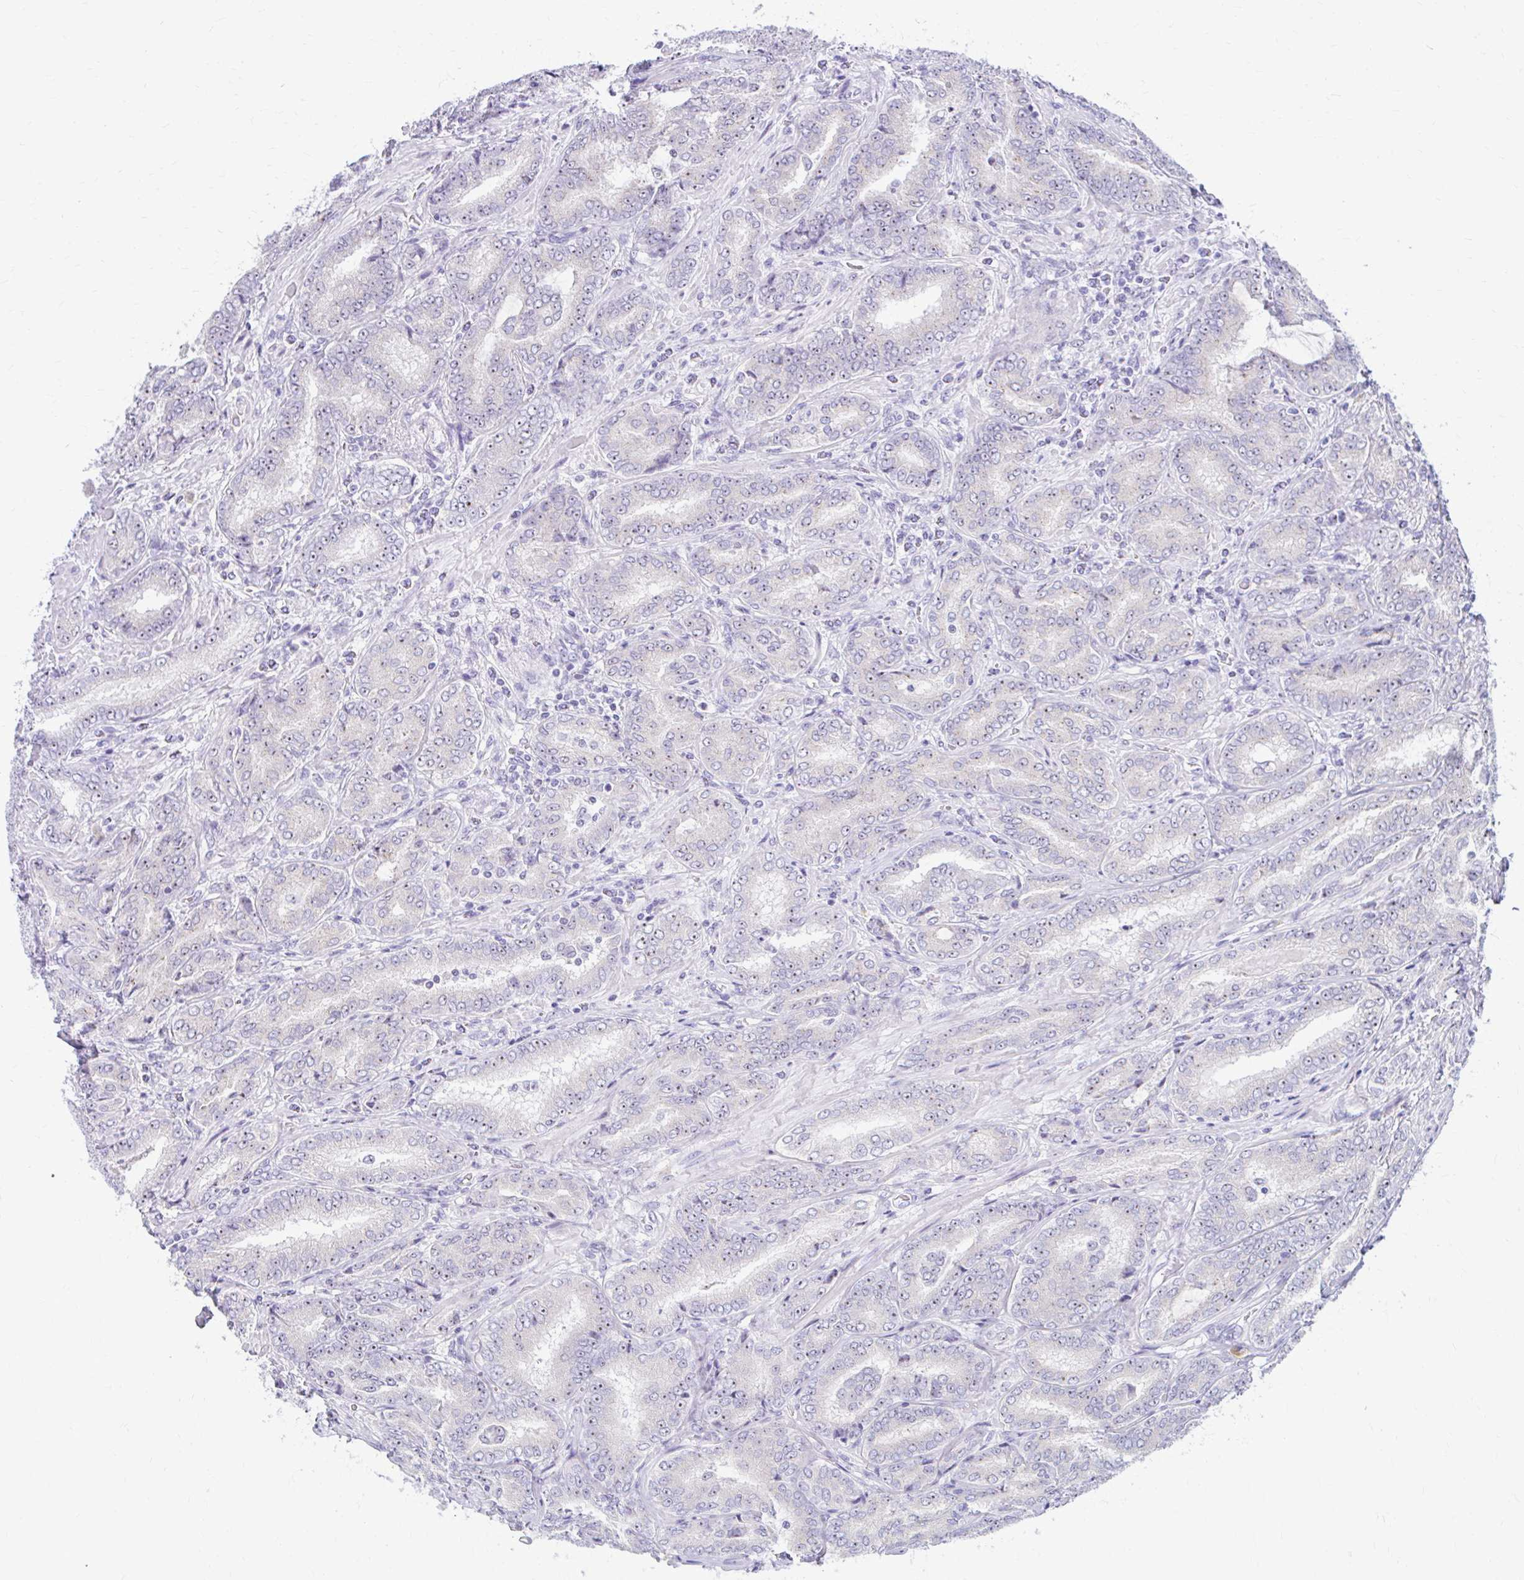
{"staining": {"intensity": "moderate", "quantity": ">75%", "location": "nuclear"}, "tissue": "prostate cancer", "cell_type": "Tumor cells", "image_type": "cancer", "snomed": [{"axis": "morphology", "description": "Adenocarcinoma, High grade"}, {"axis": "topography", "description": "Prostate"}], "caption": "A brown stain shows moderate nuclear positivity of a protein in human high-grade adenocarcinoma (prostate) tumor cells. (Stains: DAB (3,3'-diaminobenzidine) in brown, nuclei in blue, Microscopy: brightfield microscopy at high magnification).", "gene": "FTSJ3", "patient": {"sex": "male", "age": 72}}